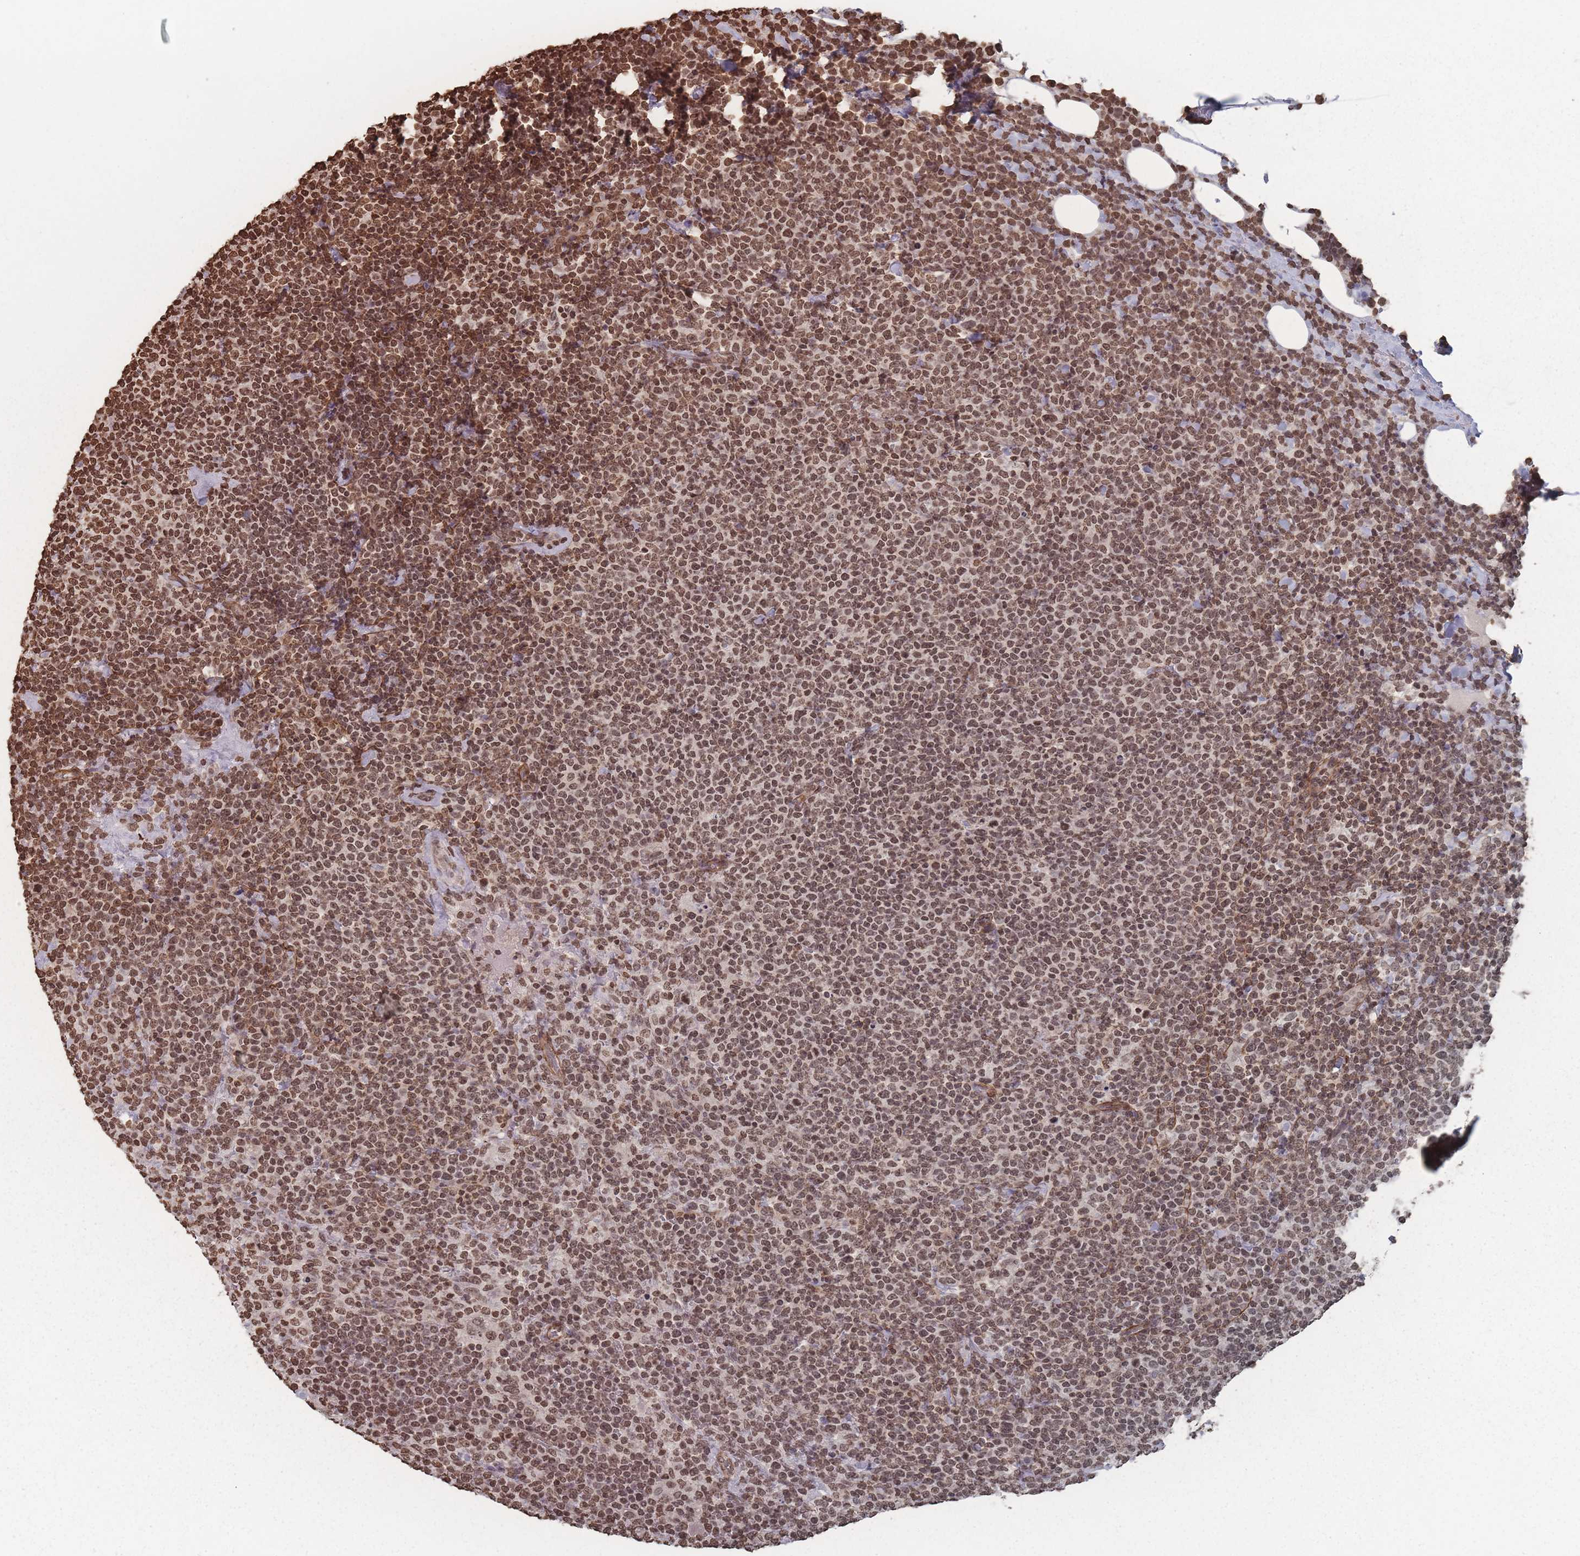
{"staining": {"intensity": "moderate", "quantity": ">75%", "location": "nuclear"}, "tissue": "lymphoma", "cell_type": "Tumor cells", "image_type": "cancer", "snomed": [{"axis": "morphology", "description": "Malignant lymphoma, non-Hodgkin's type, High grade"}, {"axis": "topography", "description": "Lymph node"}], "caption": "A photomicrograph showing moderate nuclear expression in approximately >75% of tumor cells in high-grade malignant lymphoma, non-Hodgkin's type, as visualized by brown immunohistochemical staining.", "gene": "PLEKHG5", "patient": {"sex": "male", "age": 61}}